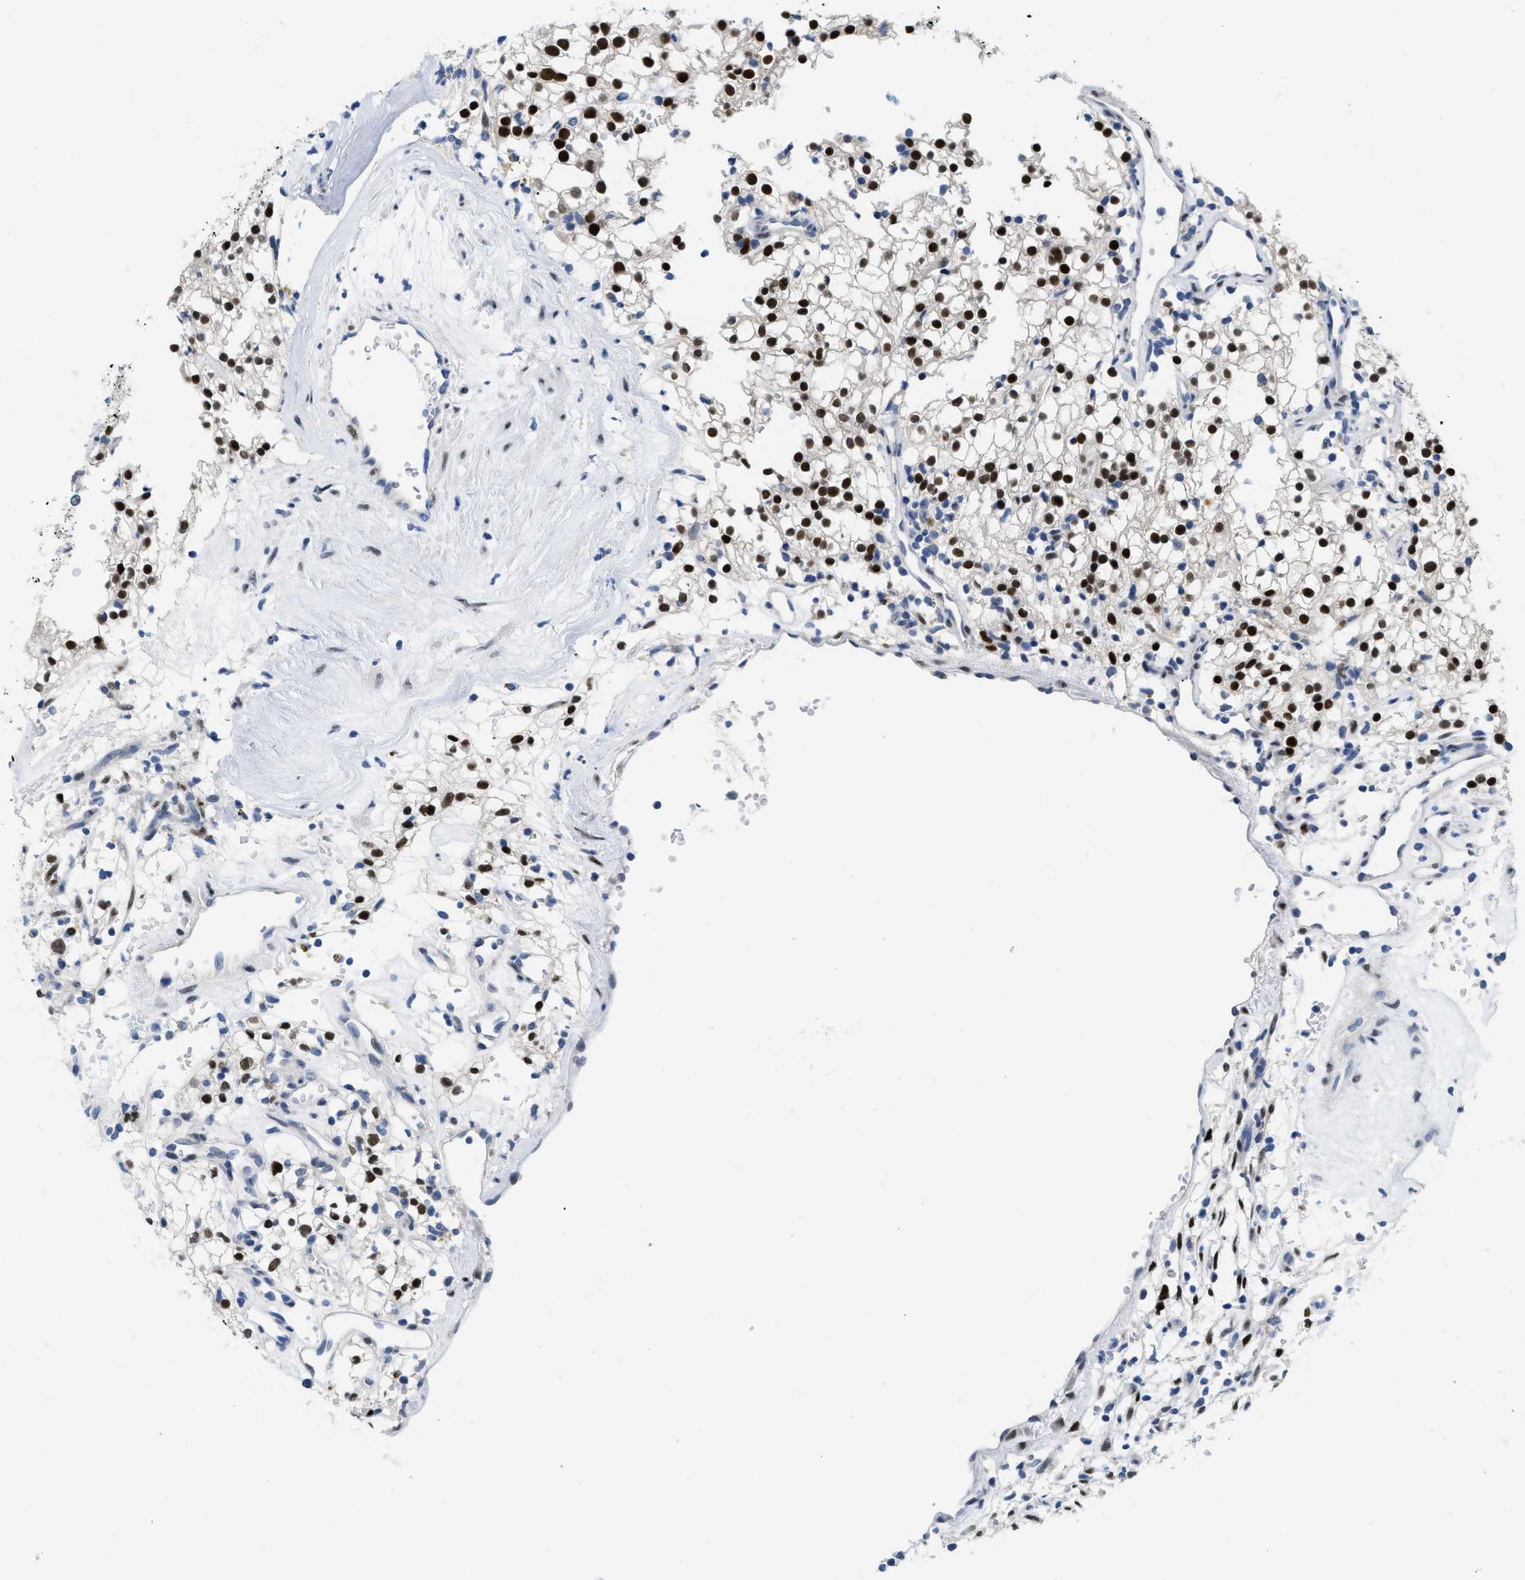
{"staining": {"intensity": "strong", "quantity": ">75%", "location": "nuclear"}, "tissue": "renal cancer", "cell_type": "Tumor cells", "image_type": "cancer", "snomed": [{"axis": "morphology", "description": "Adenocarcinoma, NOS"}, {"axis": "topography", "description": "Kidney"}], "caption": "DAB immunohistochemical staining of human renal cancer shows strong nuclear protein staining in approximately >75% of tumor cells.", "gene": "NFIX", "patient": {"sex": "male", "age": 59}}